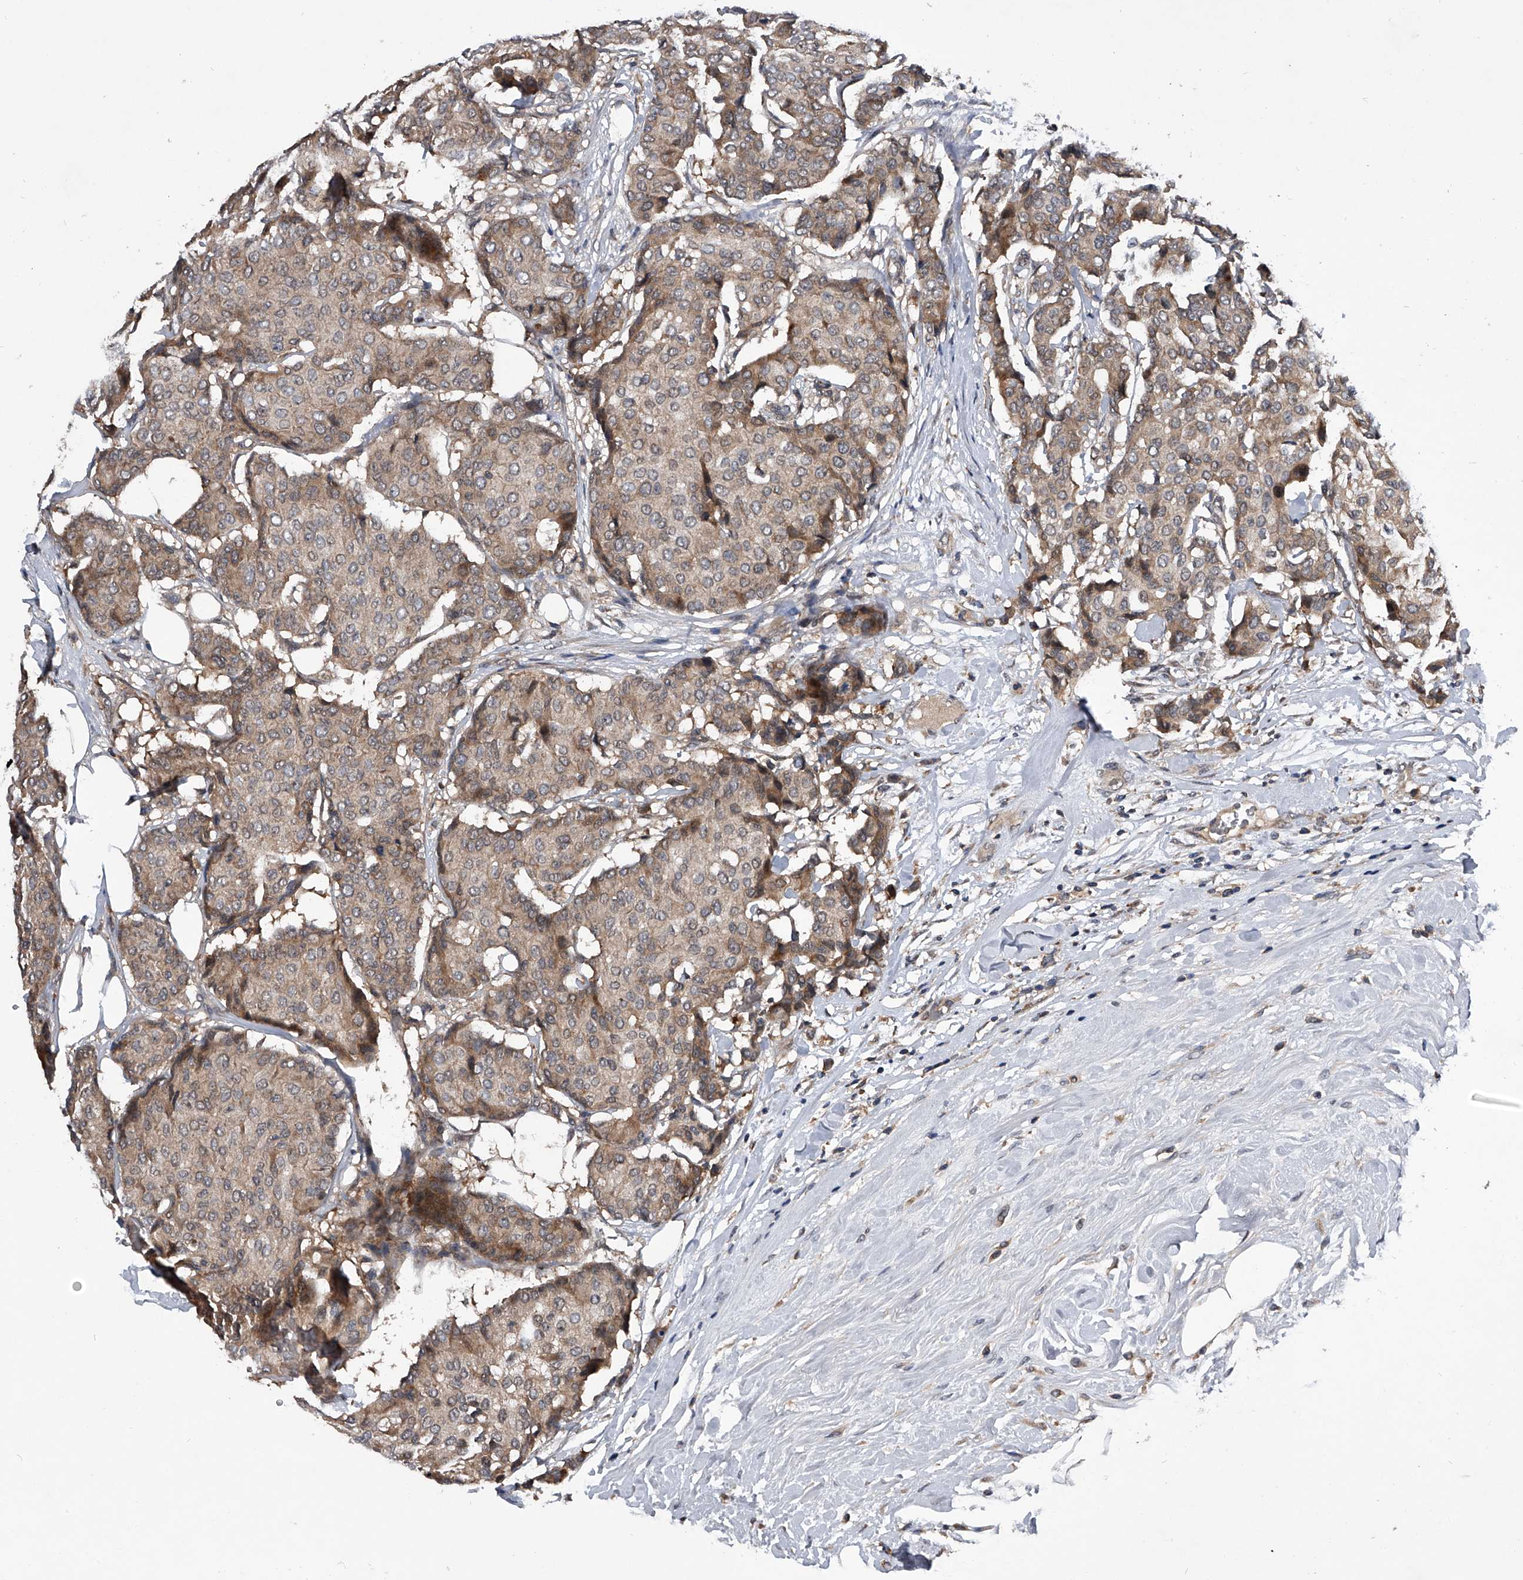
{"staining": {"intensity": "weak", "quantity": "<25%", "location": "cytoplasmic/membranous"}, "tissue": "breast cancer", "cell_type": "Tumor cells", "image_type": "cancer", "snomed": [{"axis": "morphology", "description": "Duct carcinoma"}, {"axis": "topography", "description": "Breast"}], "caption": "This is an immunohistochemistry micrograph of human invasive ductal carcinoma (breast). There is no expression in tumor cells.", "gene": "ZNF30", "patient": {"sex": "female", "age": 75}}